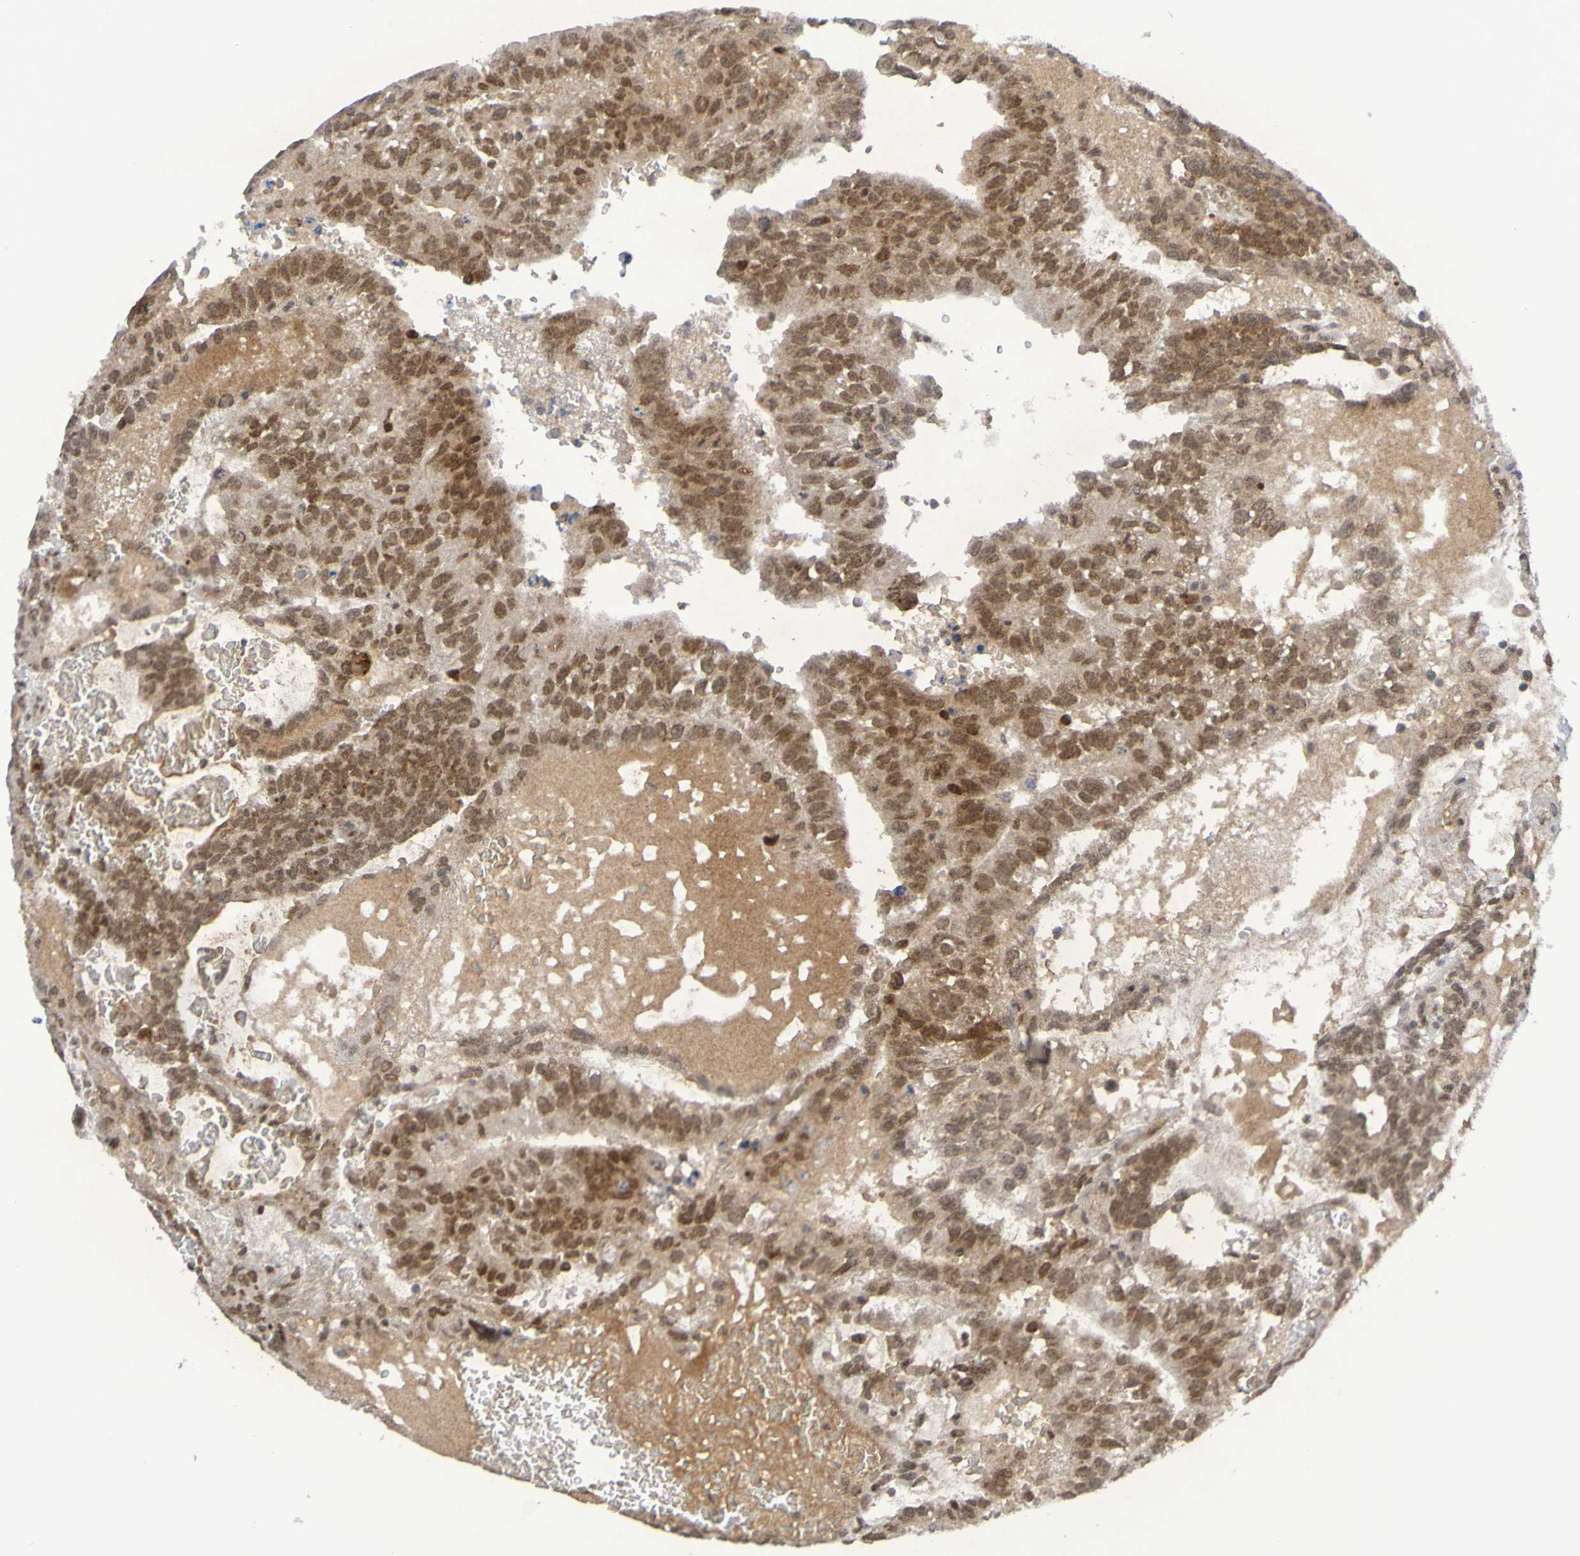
{"staining": {"intensity": "moderate", "quantity": ">75%", "location": "cytoplasmic/membranous,nuclear"}, "tissue": "testis cancer", "cell_type": "Tumor cells", "image_type": "cancer", "snomed": [{"axis": "morphology", "description": "Seminoma, NOS"}, {"axis": "morphology", "description": "Carcinoma, Embryonal, NOS"}, {"axis": "topography", "description": "Testis"}], "caption": "Brown immunohistochemical staining in human testis cancer (embryonal carcinoma) displays moderate cytoplasmic/membranous and nuclear expression in about >75% of tumor cells.", "gene": "ITLN1", "patient": {"sex": "male", "age": 52}}